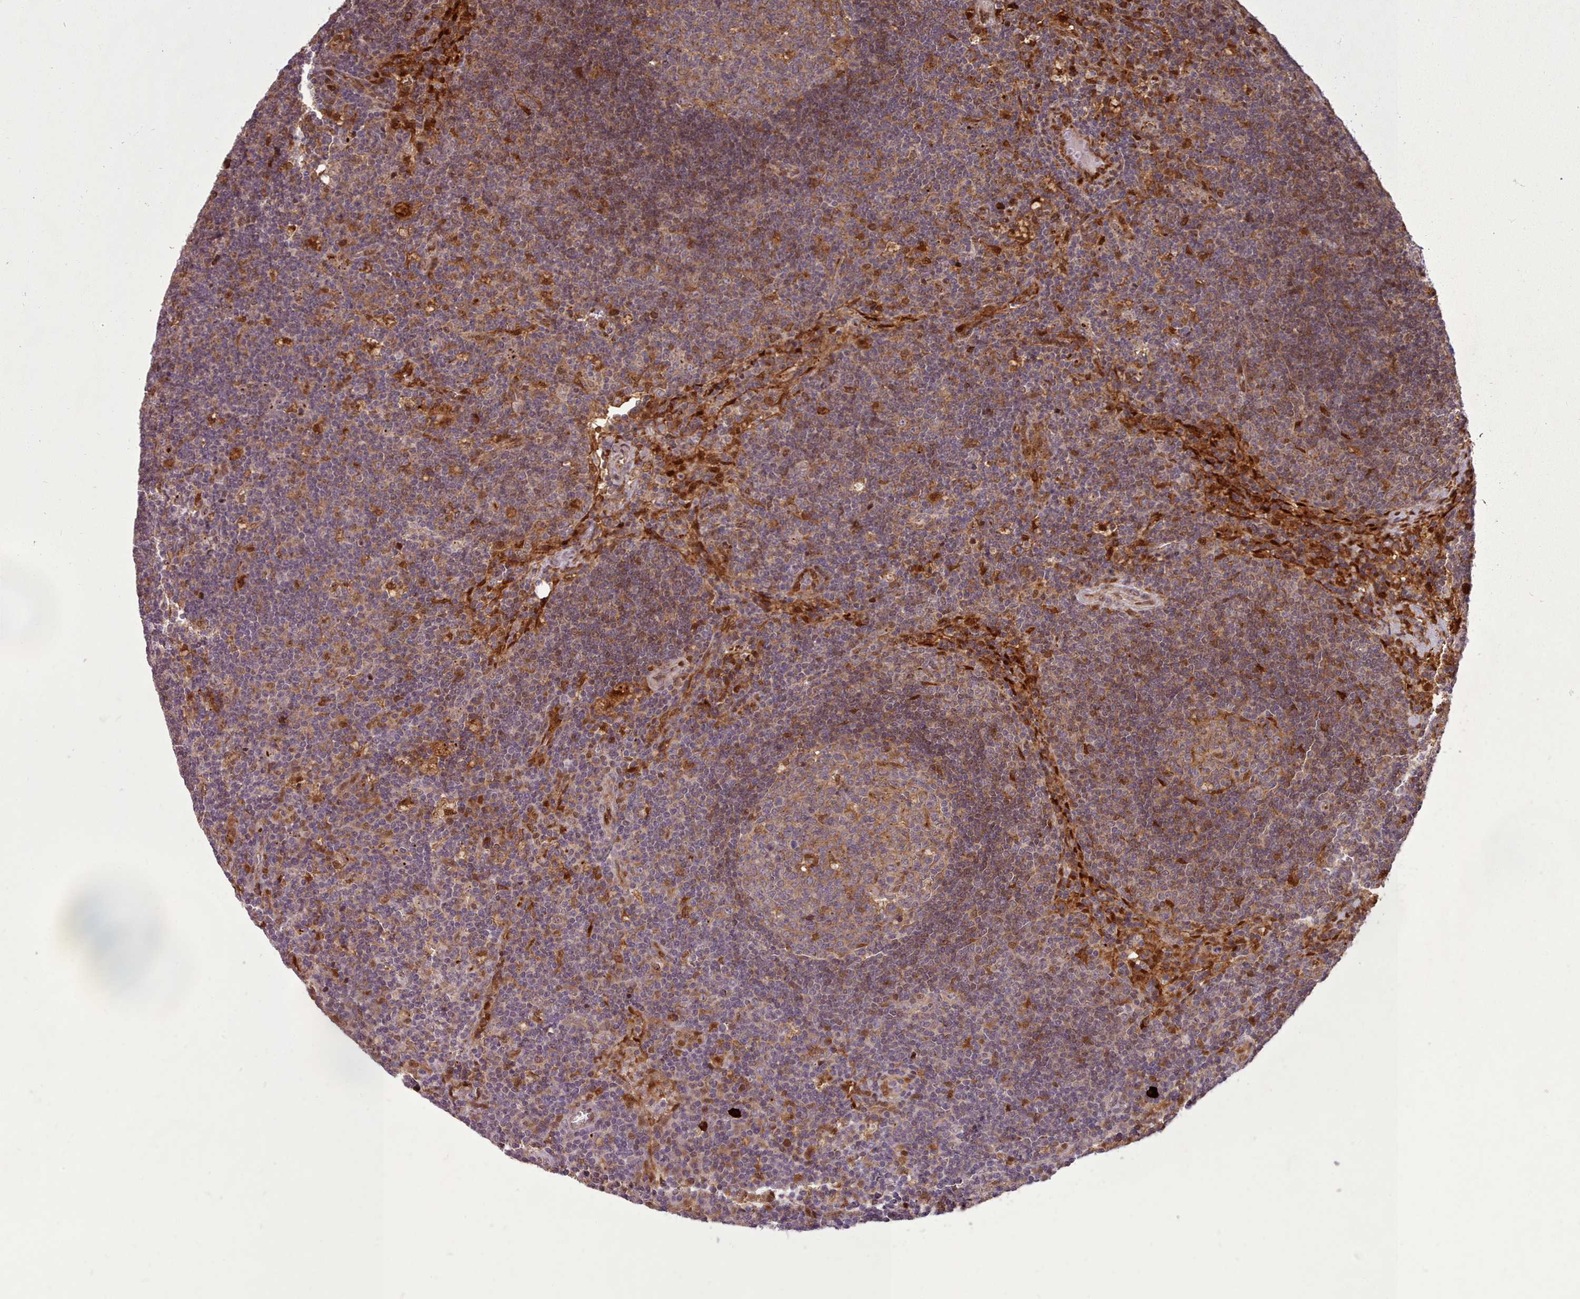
{"staining": {"intensity": "moderate", "quantity": ">75%", "location": "cytoplasmic/membranous"}, "tissue": "lymph node", "cell_type": "Germinal center cells", "image_type": "normal", "snomed": [{"axis": "morphology", "description": "Normal tissue, NOS"}, {"axis": "topography", "description": "Lymph node"}], "caption": "A photomicrograph of human lymph node stained for a protein shows moderate cytoplasmic/membranous brown staining in germinal center cells. The staining was performed using DAB (3,3'-diaminobenzidine), with brown indicating positive protein expression. Nuclei are stained blue with hematoxylin.", "gene": "LGALS9B", "patient": {"sex": "male", "age": 58}}